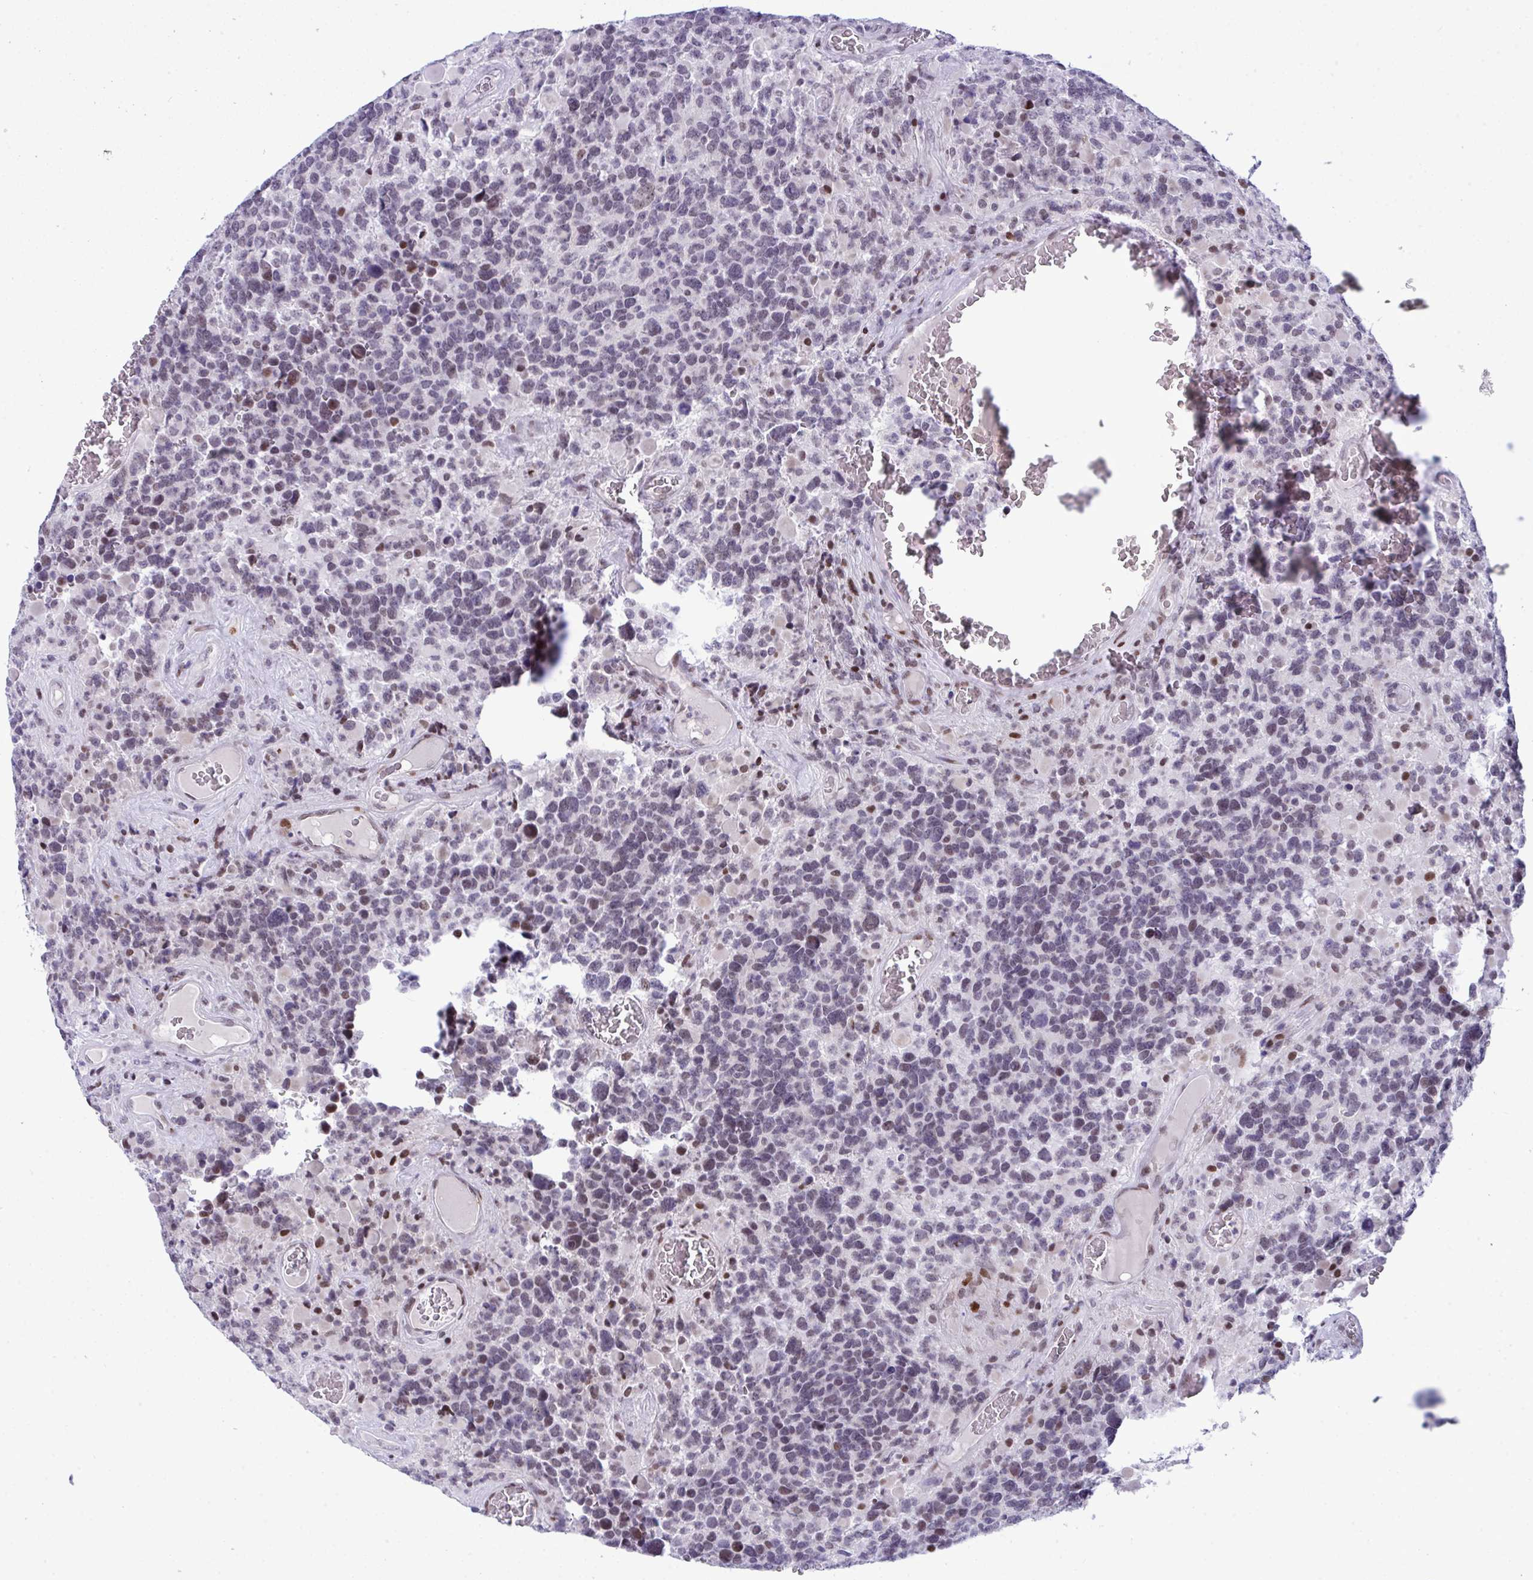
{"staining": {"intensity": "negative", "quantity": "none", "location": "none"}, "tissue": "glioma", "cell_type": "Tumor cells", "image_type": "cancer", "snomed": [{"axis": "morphology", "description": "Glioma, malignant, High grade"}, {"axis": "topography", "description": "Brain"}], "caption": "An immunohistochemistry photomicrograph of malignant glioma (high-grade) is shown. There is no staining in tumor cells of malignant glioma (high-grade).", "gene": "ZFHX3", "patient": {"sex": "female", "age": 40}}